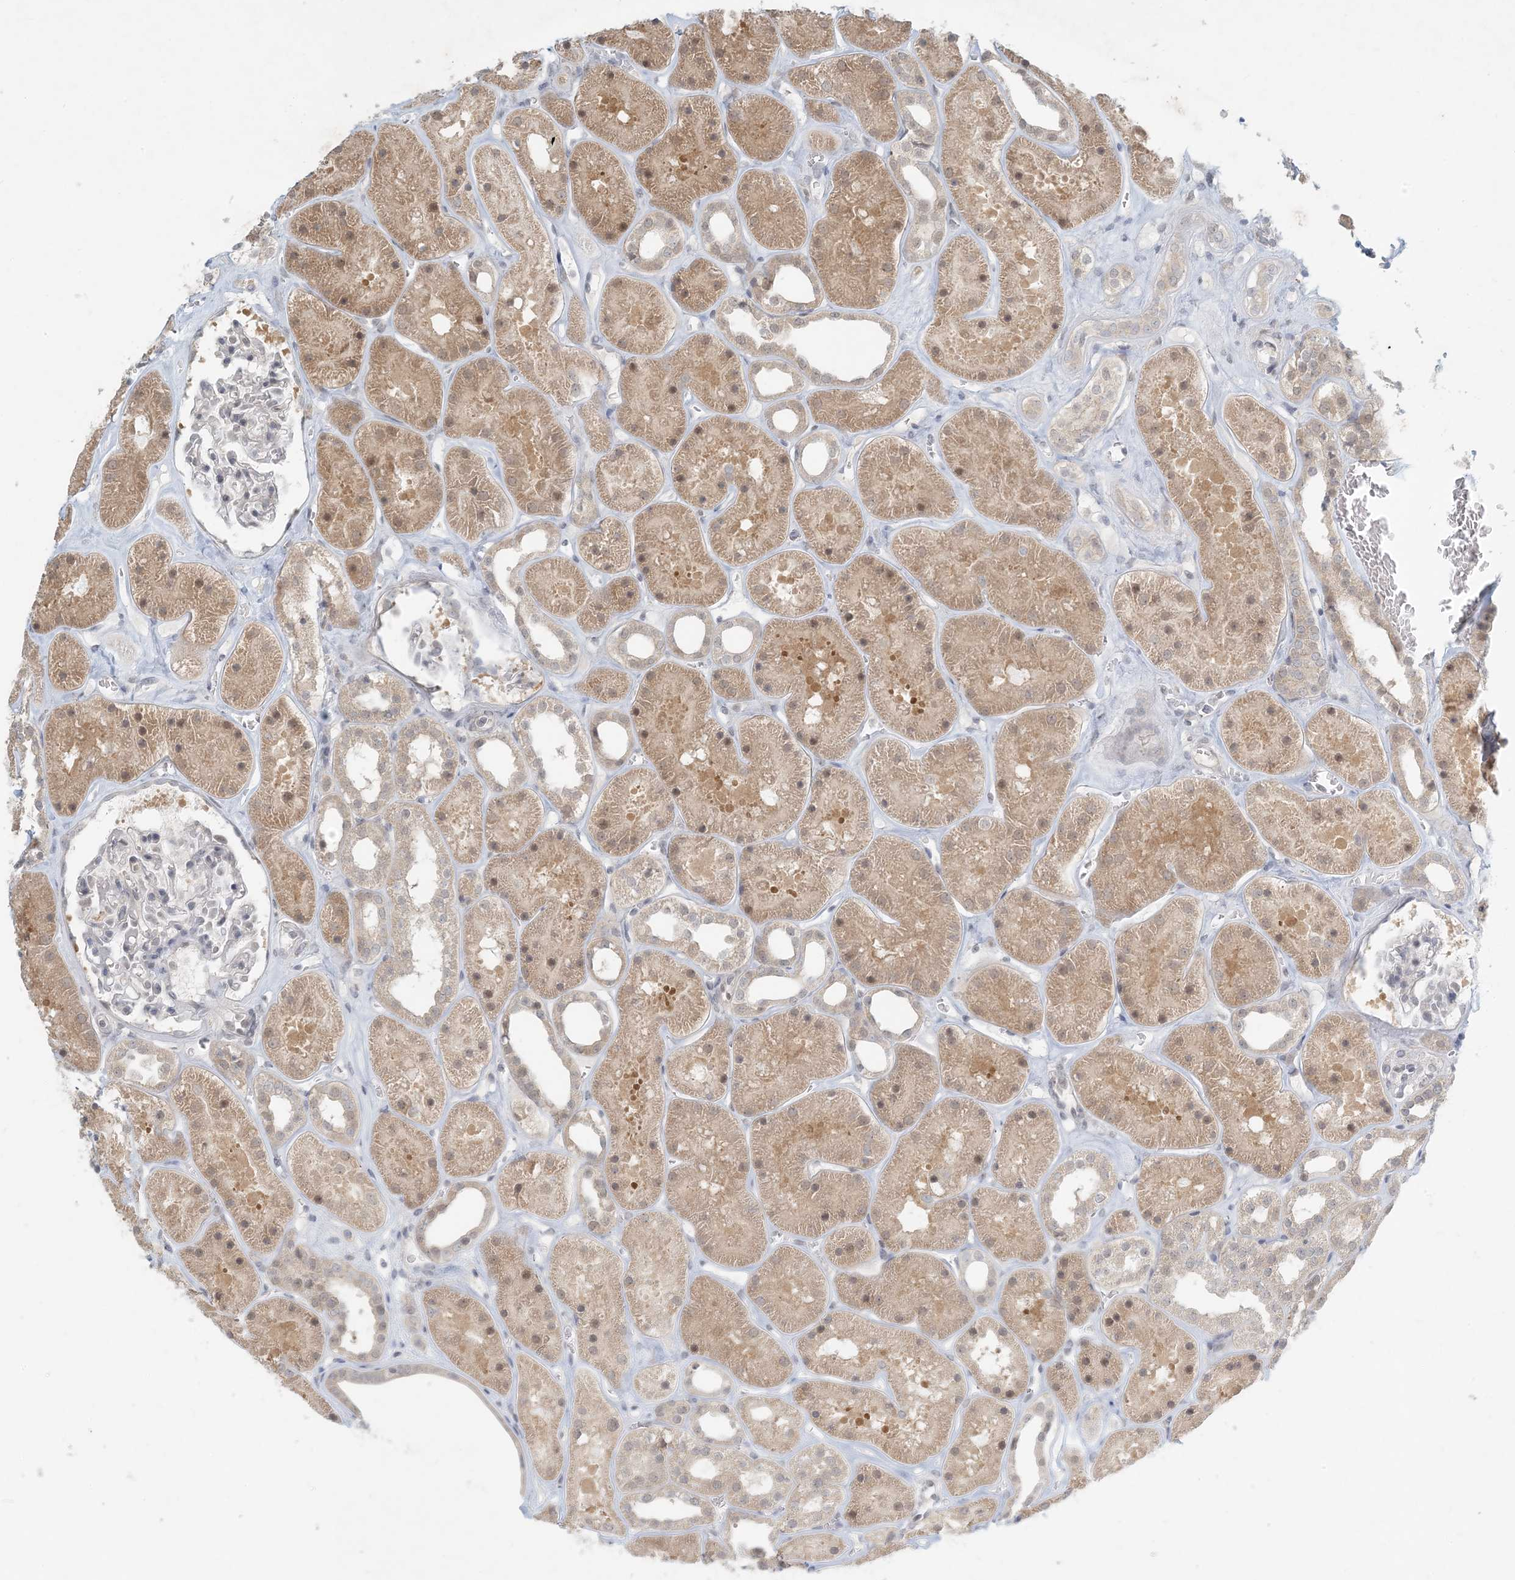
{"staining": {"intensity": "negative", "quantity": "none", "location": "none"}, "tissue": "kidney", "cell_type": "Cells in glomeruli", "image_type": "normal", "snomed": [{"axis": "morphology", "description": "Normal tissue, NOS"}, {"axis": "topography", "description": "Kidney"}], "caption": "IHC micrograph of normal kidney: kidney stained with DAB (3,3'-diaminobenzidine) reveals no significant protein positivity in cells in glomeruli.", "gene": "OBI1", "patient": {"sex": "female", "age": 41}}